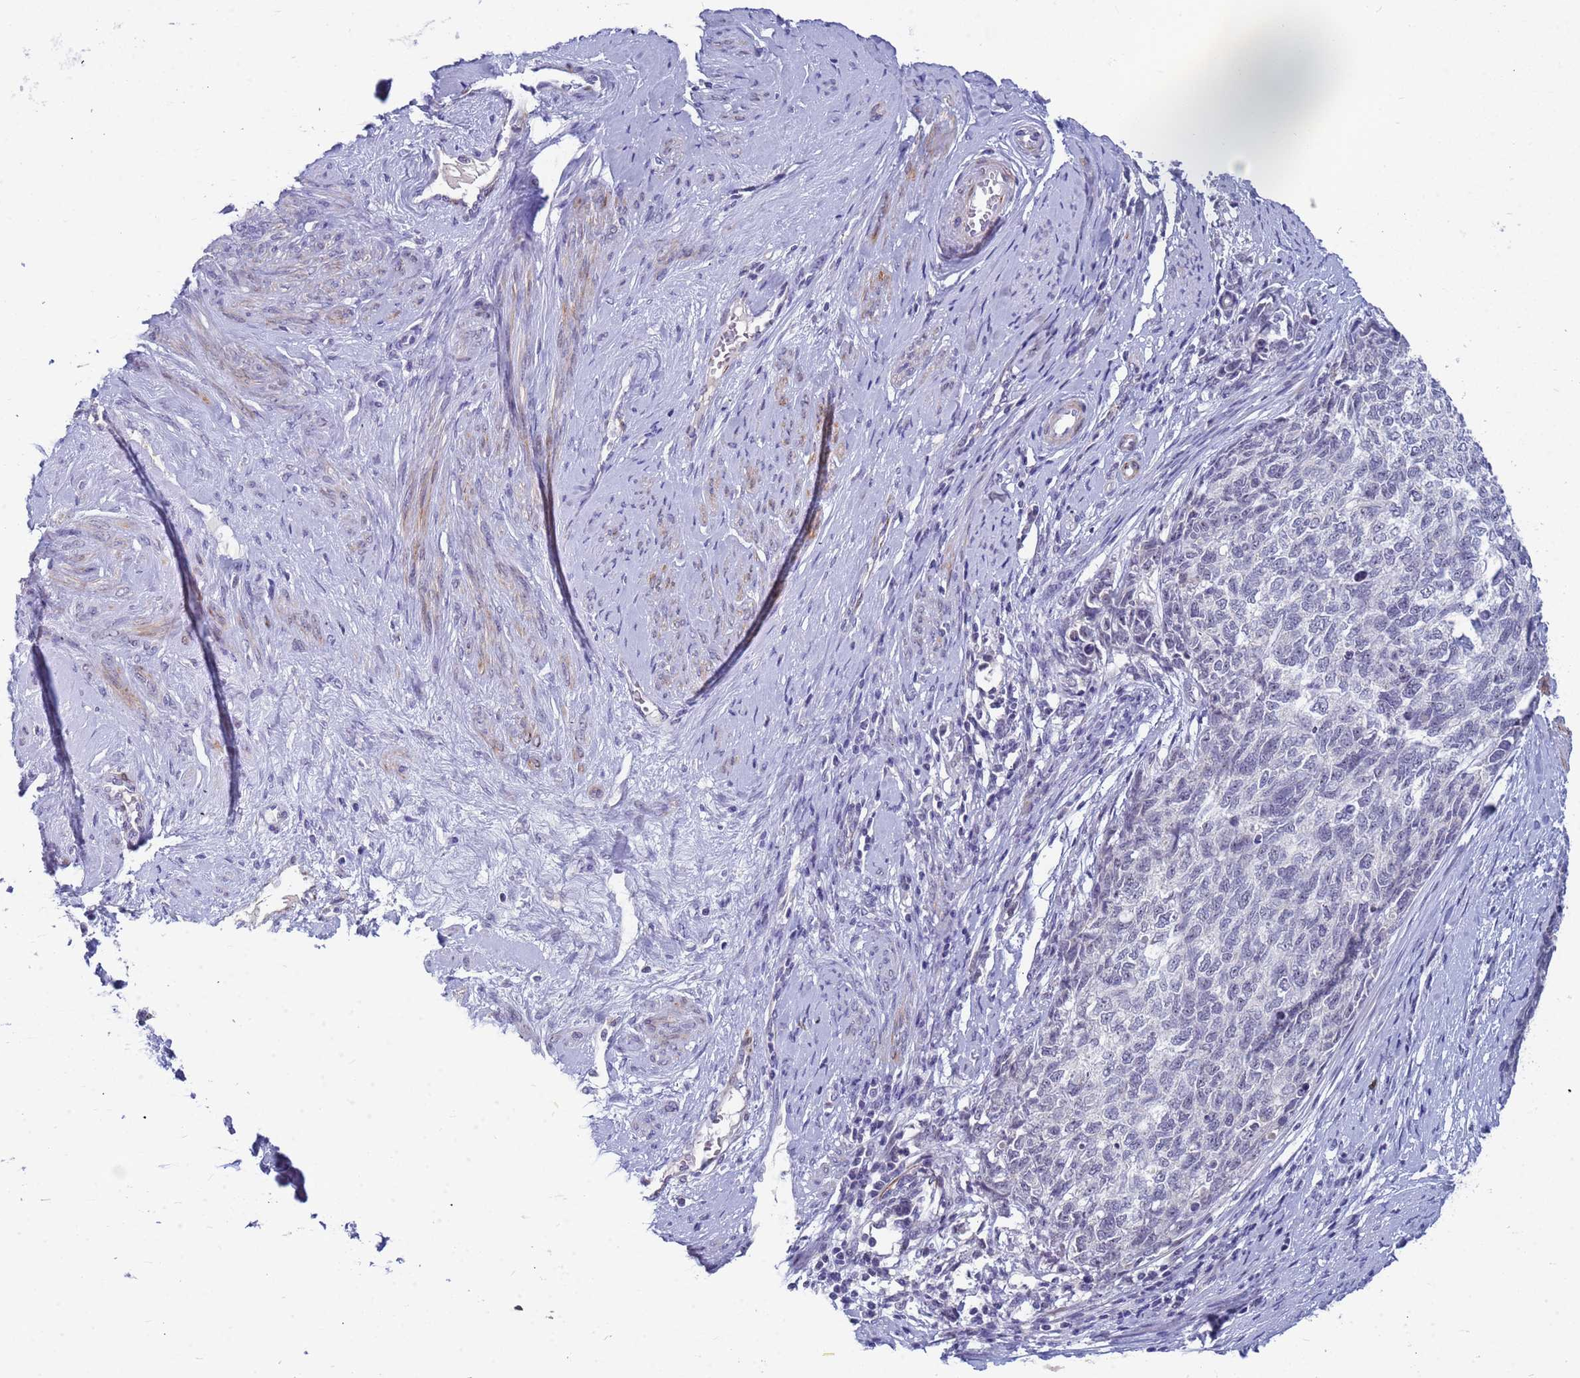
{"staining": {"intensity": "negative", "quantity": "none", "location": "none"}, "tissue": "cervical cancer", "cell_type": "Tumor cells", "image_type": "cancer", "snomed": [{"axis": "morphology", "description": "Squamous cell carcinoma, NOS"}, {"axis": "topography", "description": "Cervix"}], "caption": "The image shows no significant positivity in tumor cells of cervical cancer (squamous cell carcinoma).", "gene": "CXorf65", "patient": {"sex": "female", "age": 63}}